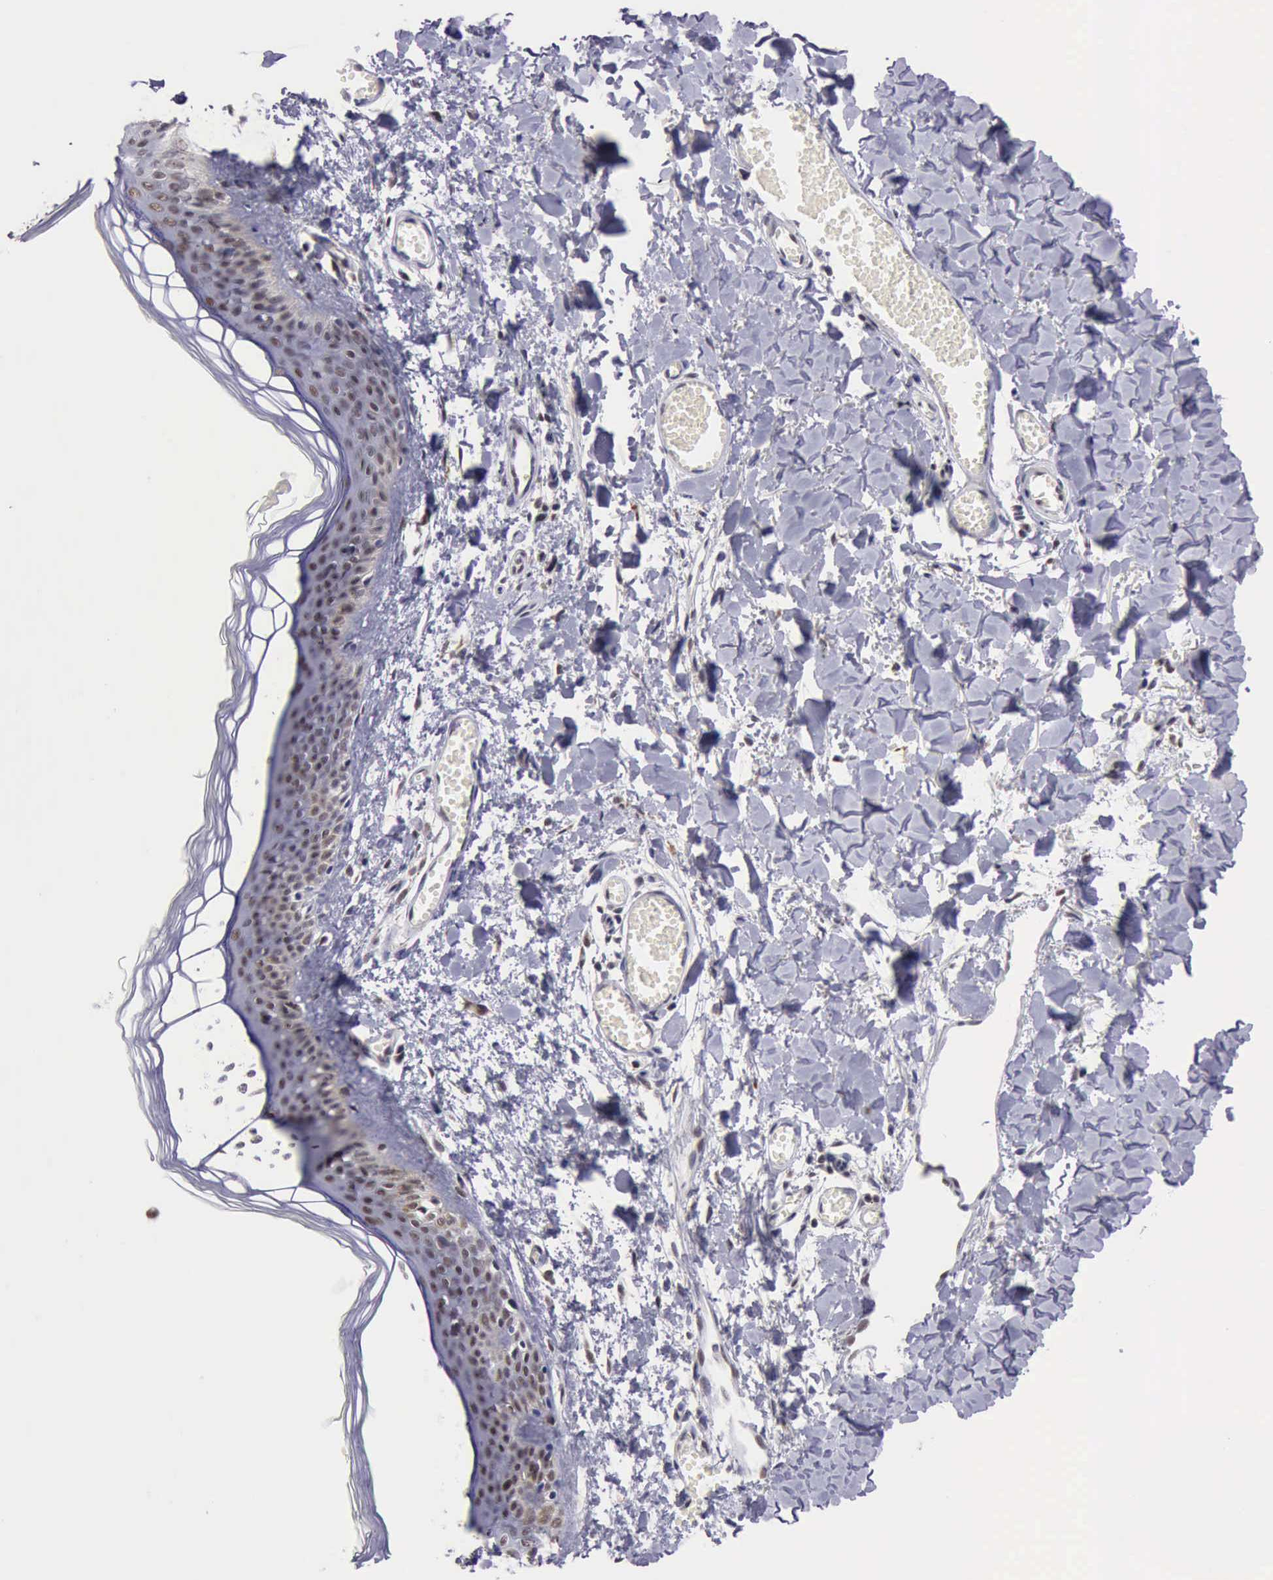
{"staining": {"intensity": "moderate", "quantity": ">75%", "location": "nuclear"}, "tissue": "skin", "cell_type": "Fibroblasts", "image_type": "normal", "snomed": [{"axis": "morphology", "description": "Normal tissue, NOS"}, {"axis": "morphology", "description": "Sarcoma, NOS"}, {"axis": "topography", "description": "Skin"}, {"axis": "topography", "description": "Soft tissue"}], "caption": "Immunohistochemical staining of normal human skin demonstrates >75% levels of moderate nuclear protein positivity in approximately >75% of fibroblasts.", "gene": "ERCC4", "patient": {"sex": "female", "age": 51}}